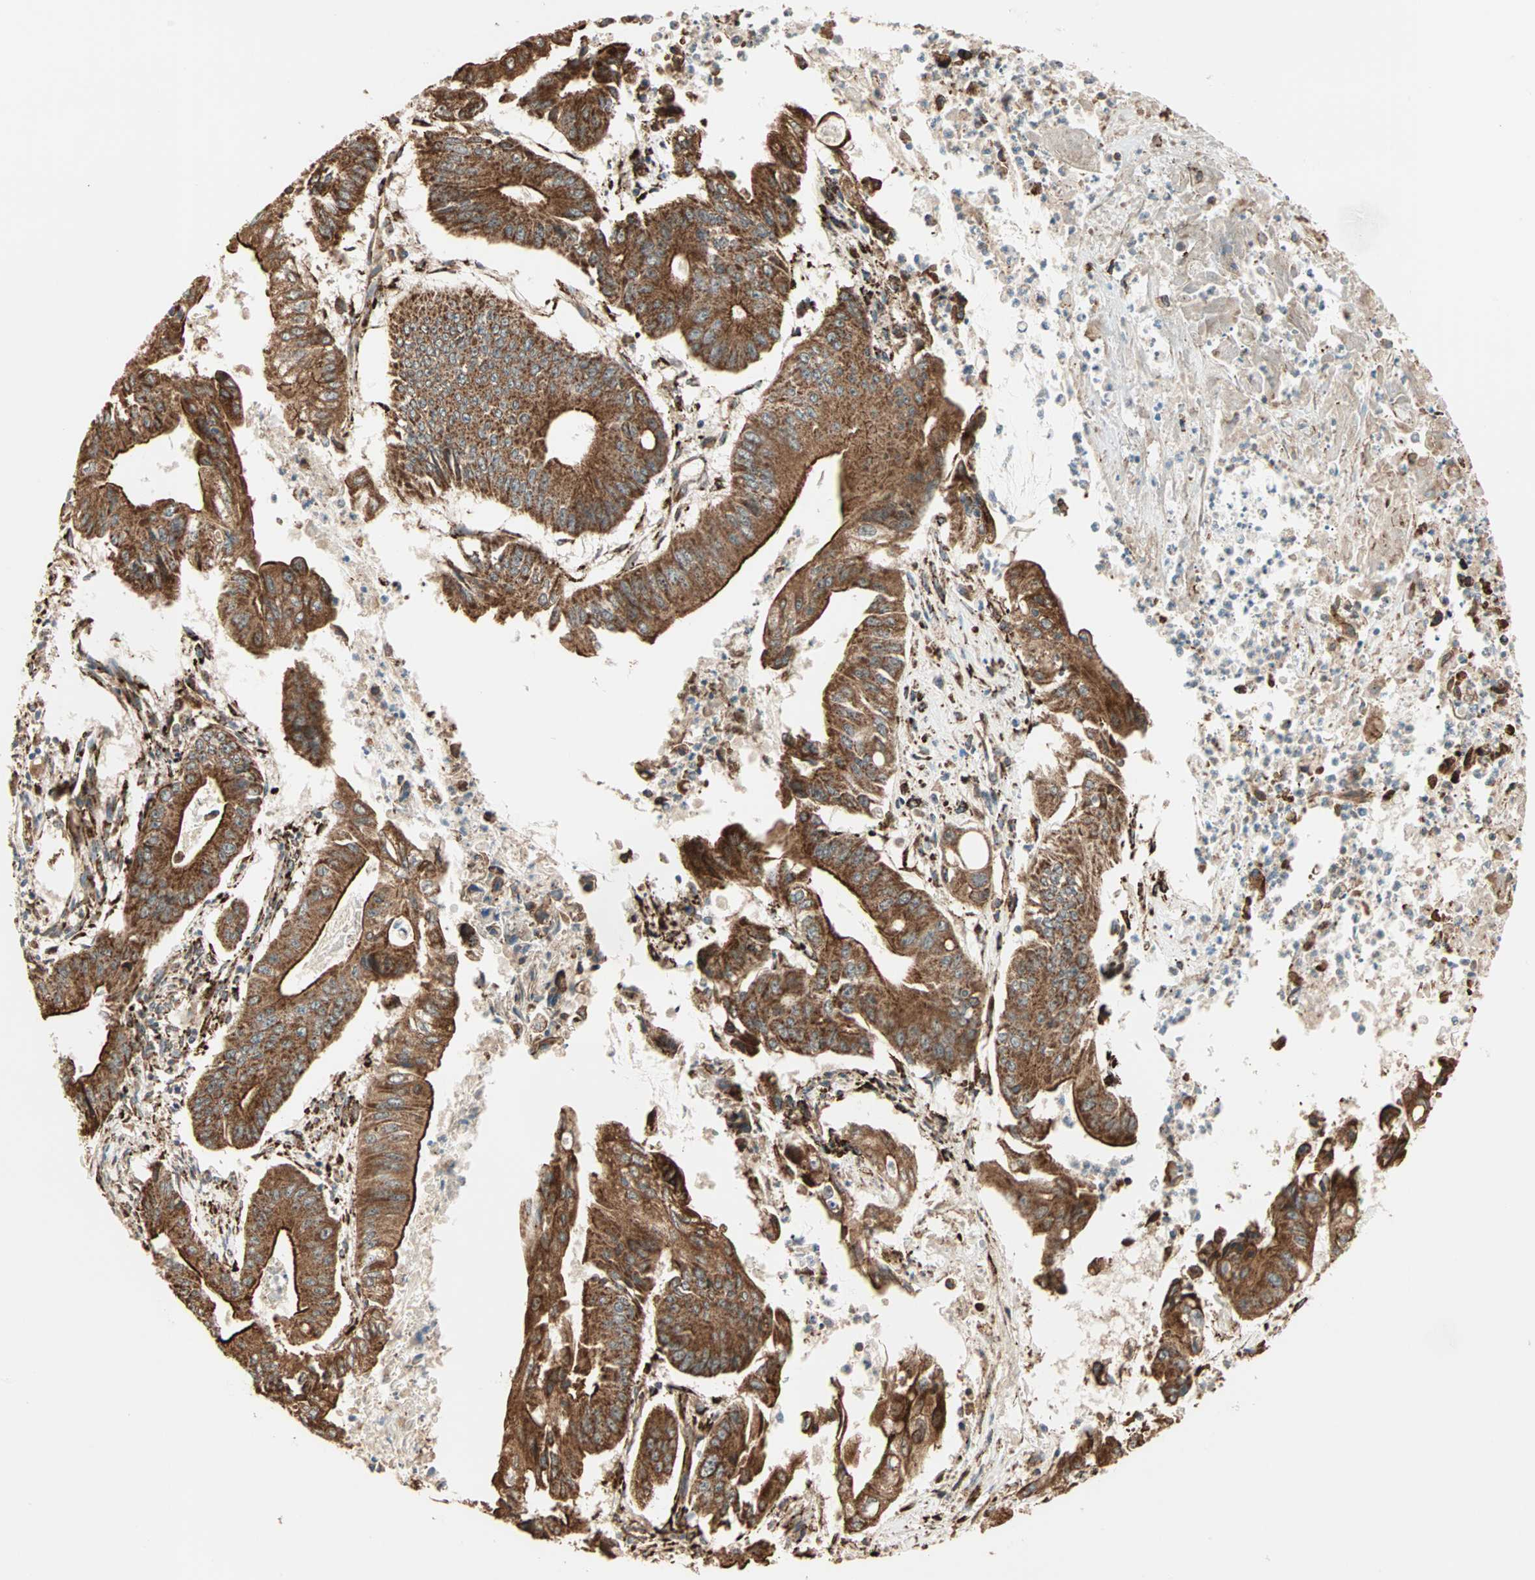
{"staining": {"intensity": "strong", "quantity": ">75%", "location": "cytoplasmic/membranous"}, "tissue": "pancreatic cancer", "cell_type": "Tumor cells", "image_type": "cancer", "snomed": [{"axis": "morphology", "description": "Normal tissue, NOS"}, {"axis": "topography", "description": "Lymph node"}], "caption": "IHC (DAB) staining of pancreatic cancer exhibits strong cytoplasmic/membranous protein positivity in approximately >75% of tumor cells.", "gene": "P4HA1", "patient": {"sex": "male", "age": 62}}